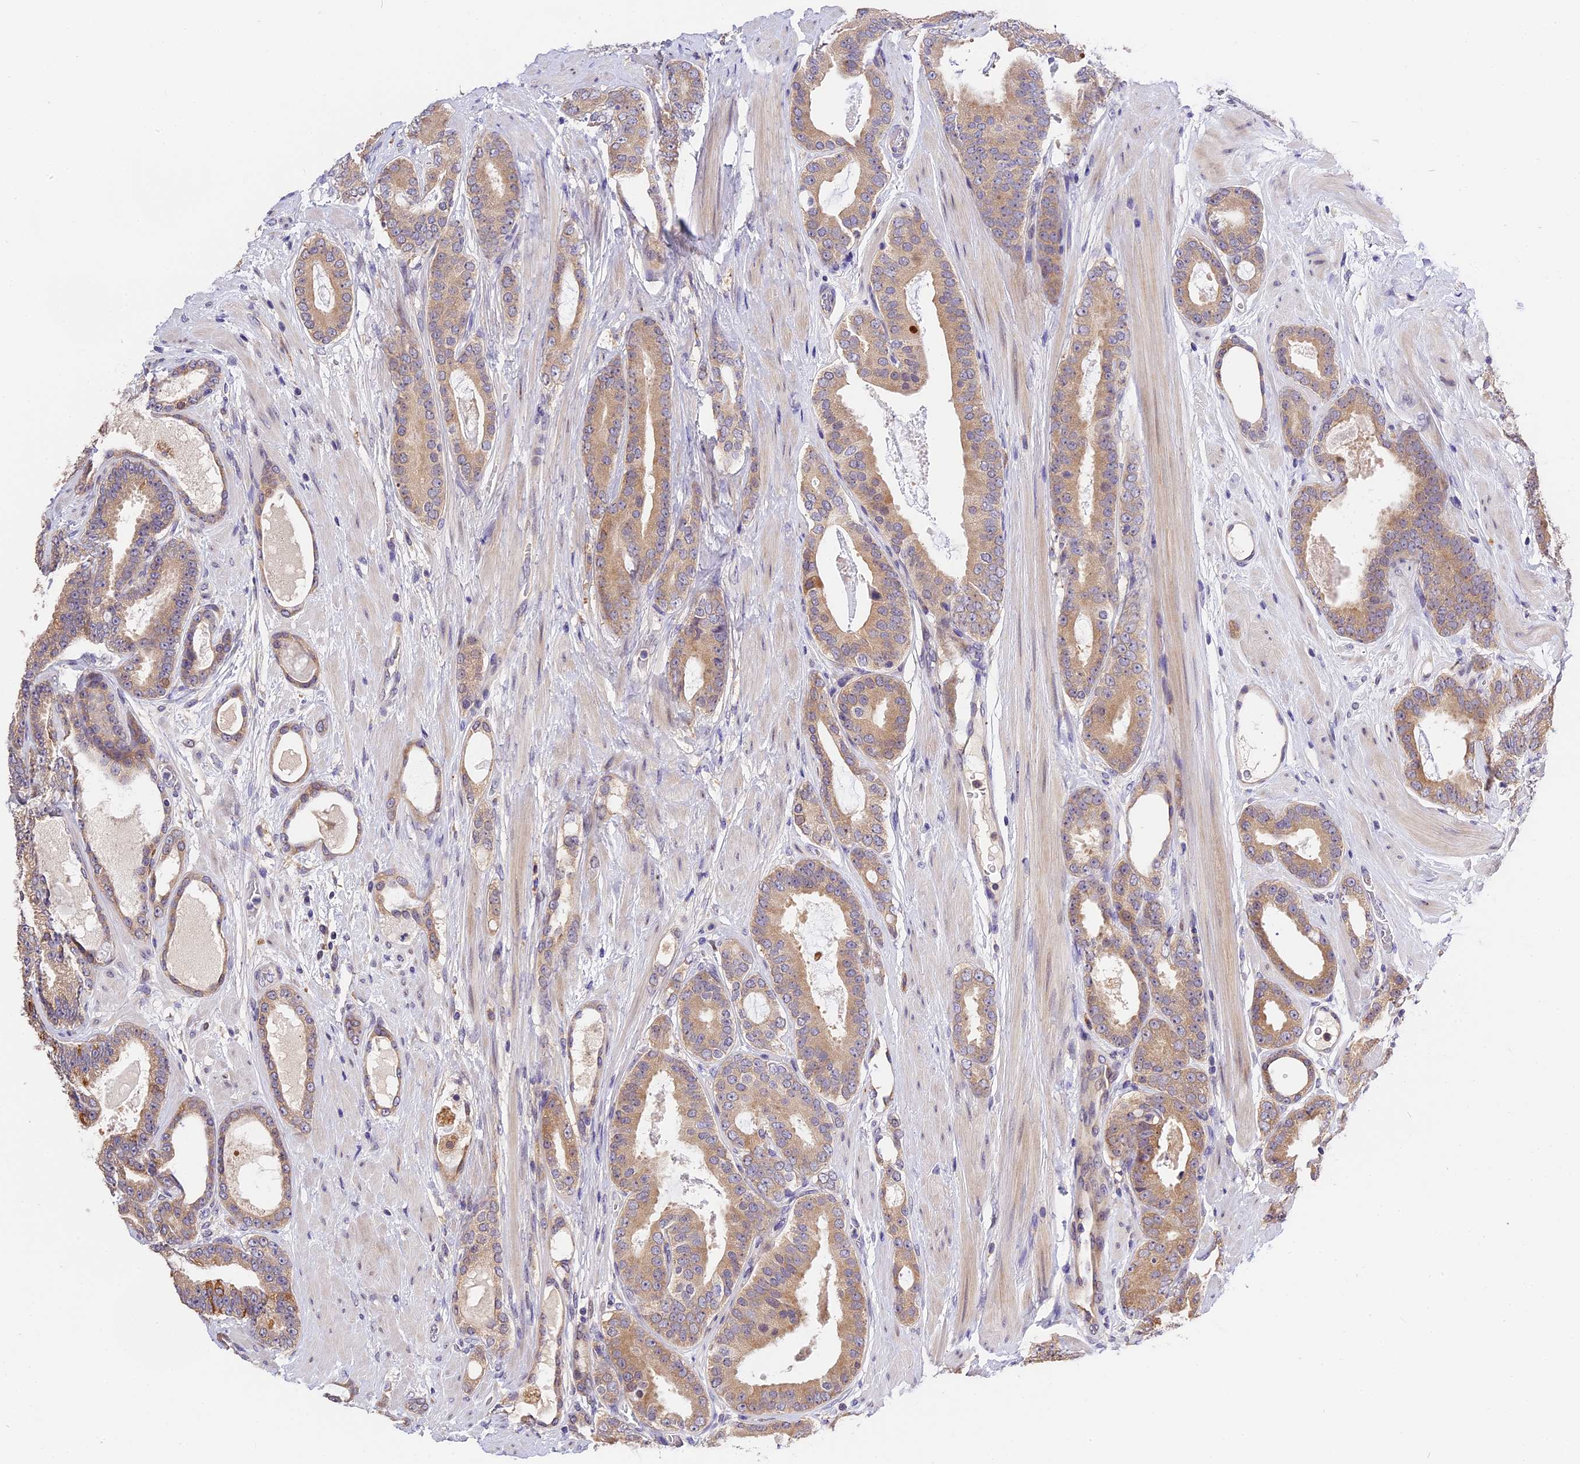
{"staining": {"intensity": "moderate", "quantity": ">75%", "location": "cytoplasmic/membranous"}, "tissue": "prostate cancer", "cell_type": "Tumor cells", "image_type": "cancer", "snomed": [{"axis": "morphology", "description": "Adenocarcinoma, High grade"}, {"axis": "topography", "description": "Prostate"}], "caption": "Prostate cancer (adenocarcinoma (high-grade)) stained for a protein (brown) shows moderate cytoplasmic/membranous positive positivity in about >75% of tumor cells.", "gene": "BSCL2", "patient": {"sex": "male", "age": 60}}